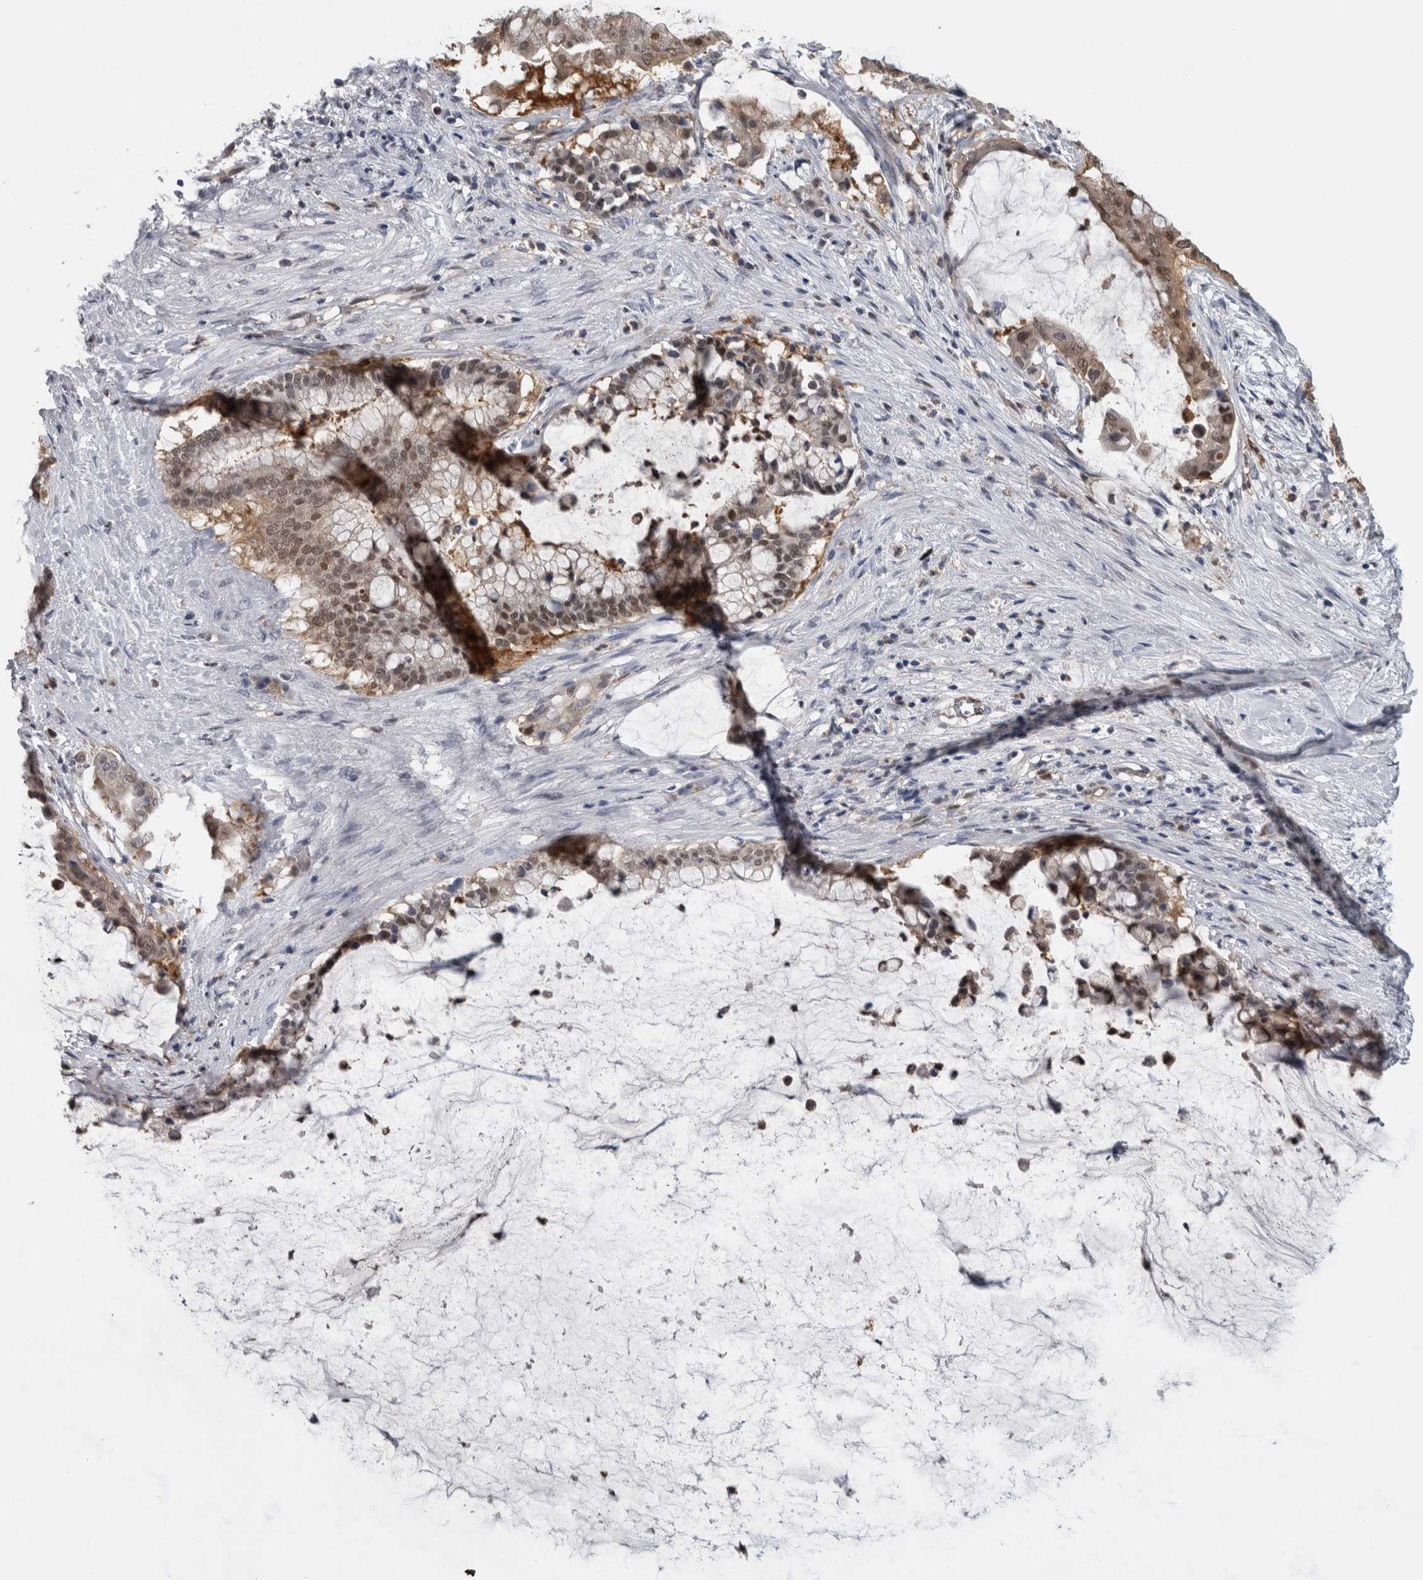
{"staining": {"intensity": "moderate", "quantity": "25%-75%", "location": "cytoplasmic/membranous,nuclear"}, "tissue": "pancreatic cancer", "cell_type": "Tumor cells", "image_type": "cancer", "snomed": [{"axis": "morphology", "description": "Adenocarcinoma, NOS"}, {"axis": "topography", "description": "Pancreas"}], "caption": "DAB (3,3'-diaminobenzidine) immunohistochemical staining of human pancreatic adenocarcinoma reveals moderate cytoplasmic/membranous and nuclear protein staining in approximately 25%-75% of tumor cells. The staining is performed using DAB (3,3'-diaminobenzidine) brown chromogen to label protein expression. The nuclei are counter-stained blue using hematoxylin.", "gene": "NAPRT", "patient": {"sex": "male", "age": 41}}